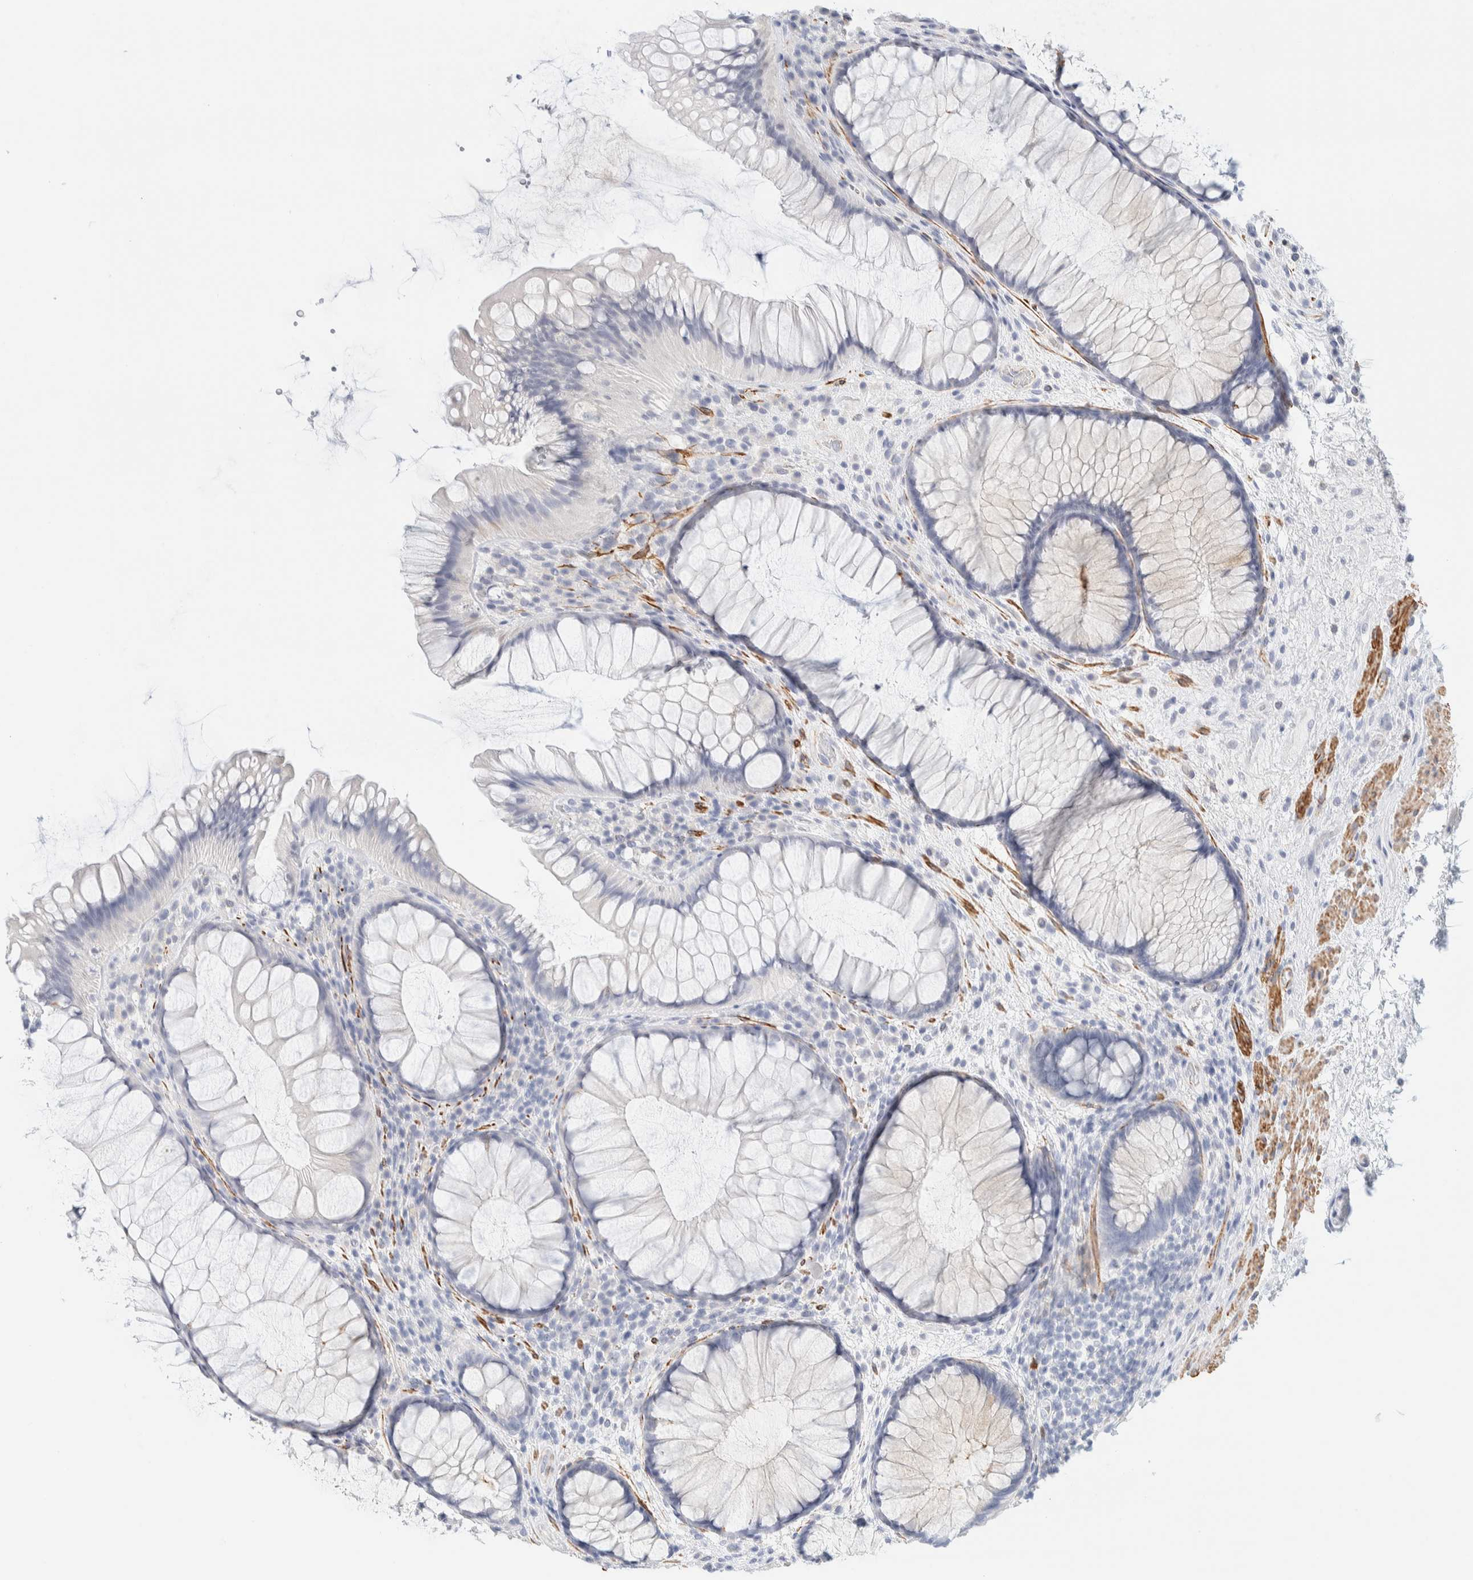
{"staining": {"intensity": "negative", "quantity": "none", "location": "none"}, "tissue": "rectum", "cell_type": "Glandular cells", "image_type": "normal", "snomed": [{"axis": "morphology", "description": "Normal tissue, NOS"}, {"axis": "topography", "description": "Rectum"}], "caption": "IHC micrograph of normal human rectum stained for a protein (brown), which shows no expression in glandular cells. (Brightfield microscopy of DAB immunohistochemistry (IHC) at high magnification).", "gene": "AFMID", "patient": {"sex": "male", "age": 51}}